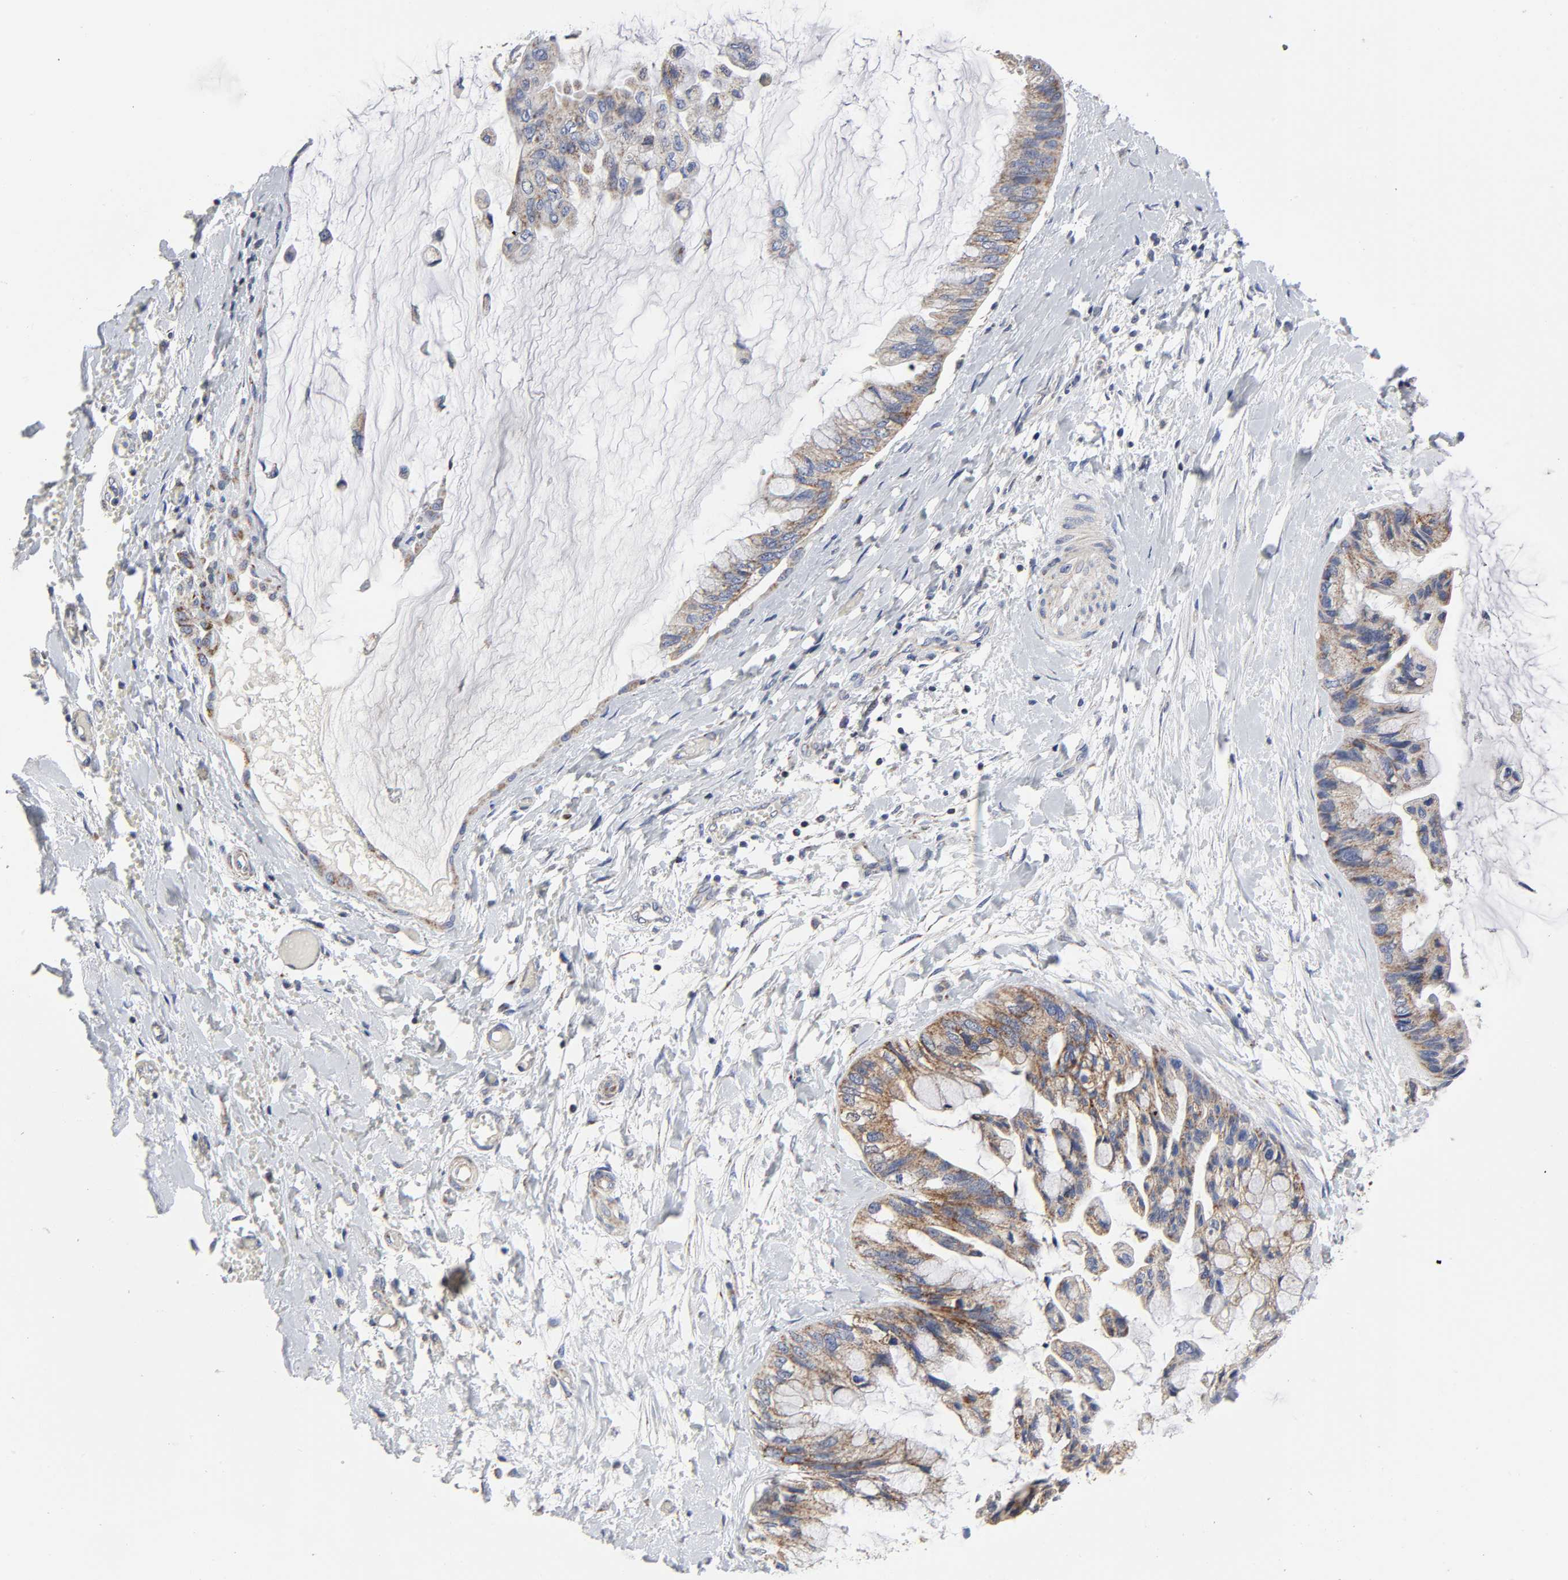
{"staining": {"intensity": "moderate", "quantity": ">75%", "location": "cytoplasmic/membranous"}, "tissue": "ovarian cancer", "cell_type": "Tumor cells", "image_type": "cancer", "snomed": [{"axis": "morphology", "description": "Cystadenocarcinoma, mucinous, NOS"}, {"axis": "topography", "description": "Ovary"}], "caption": "Ovarian cancer (mucinous cystadenocarcinoma) was stained to show a protein in brown. There is medium levels of moderate cytoplasmic/membranous staining in about >75% of tumor cells.", "gene": "AOPEP", "patient": {"sex": "female", "age": 39}}